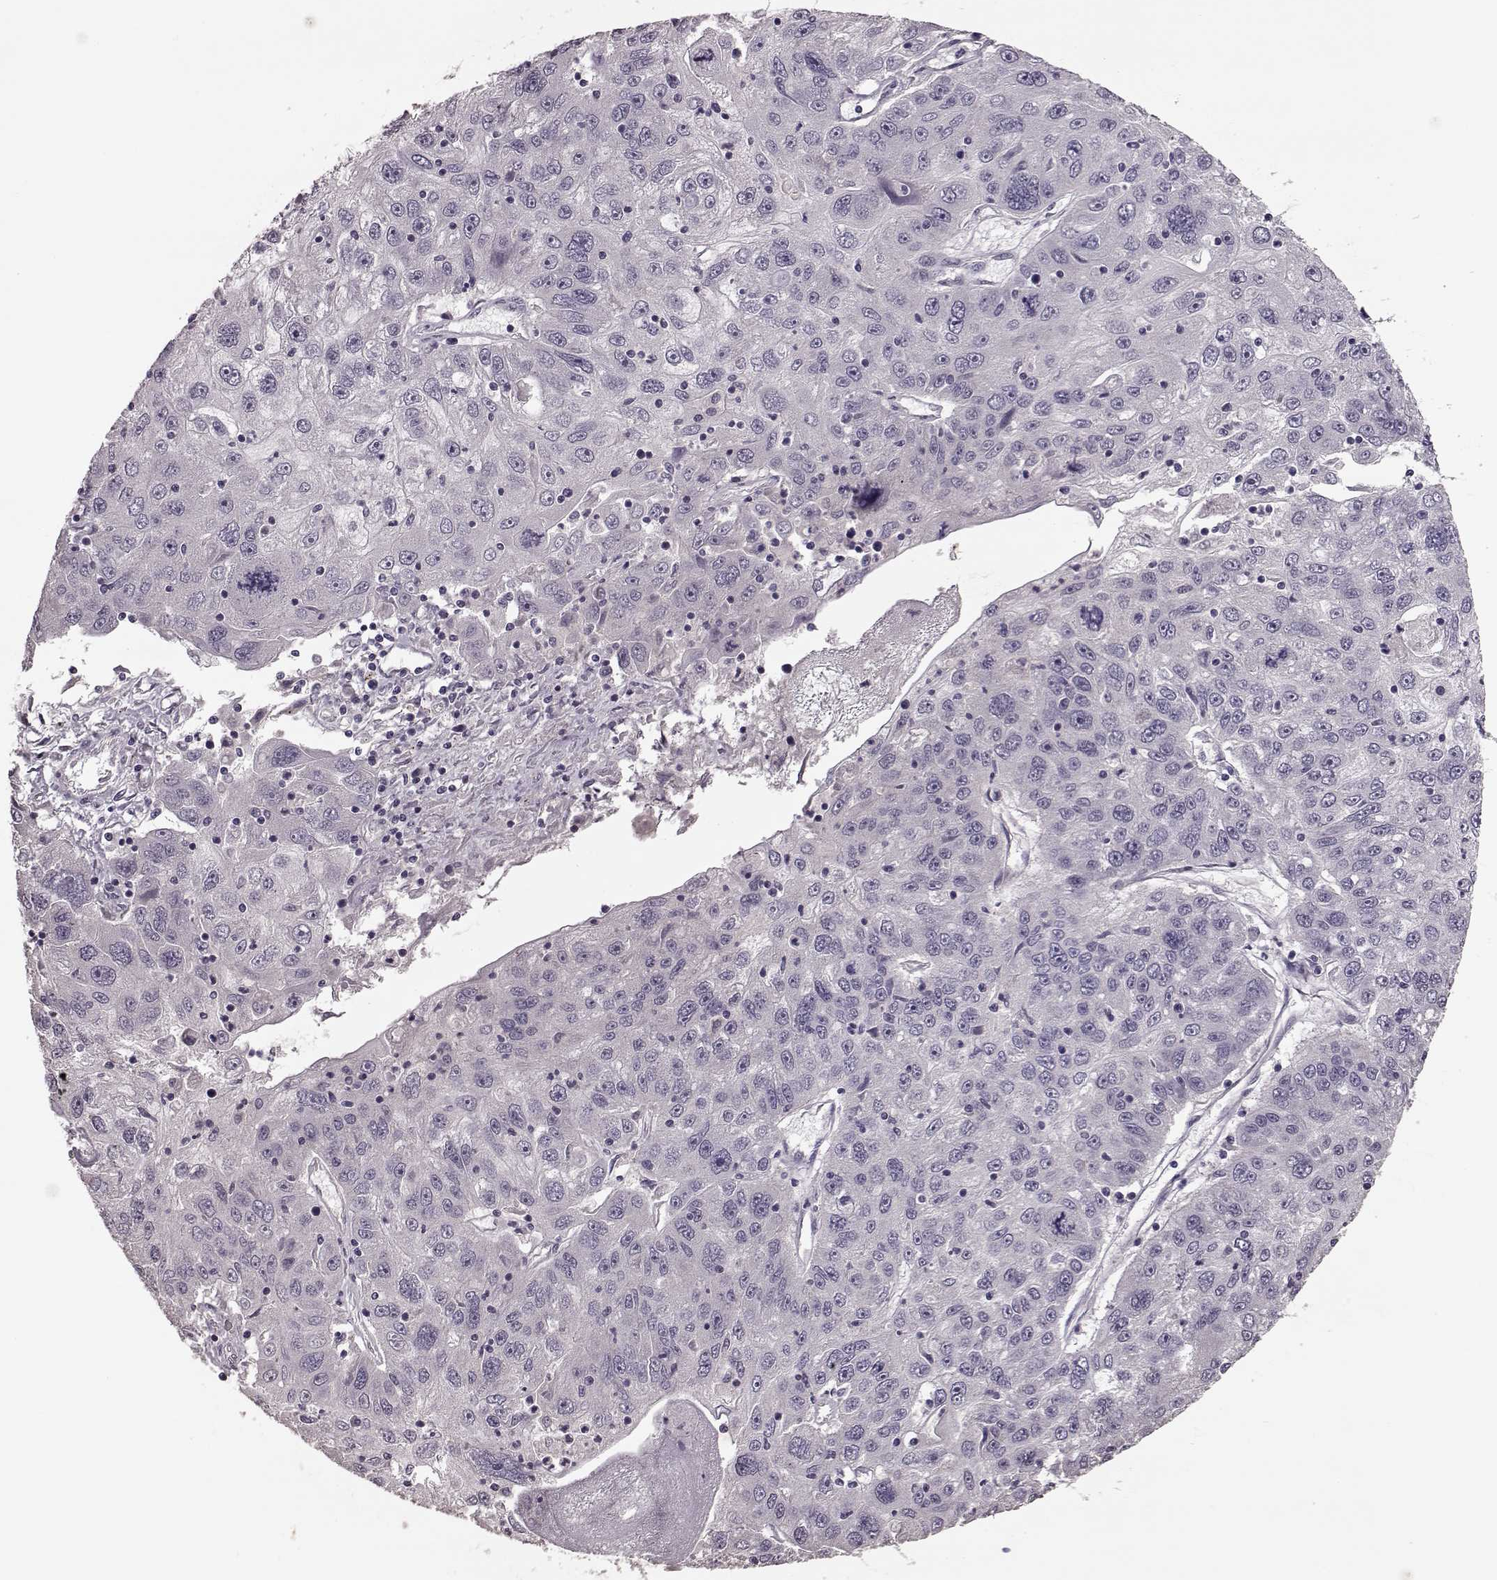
{"staining": {"intensity": "negative", "quantity": "none", "location": "none"}, "tissue": "stomach cancer", "cell_type": "Tumor cells", "image_type": "cancer", "snomed": [{"axis": "morphology", "description": "Adenocarcinoma, NOS"}, {"axis": "topography", "description": "Stomach"}], "caption": "Stomach adenocarcinoma was stained to show a protein in brown. There is no significant expression in tumor cells.", "gene": "SLC52A3", "patient": {"sex": "male", "age": 56}}